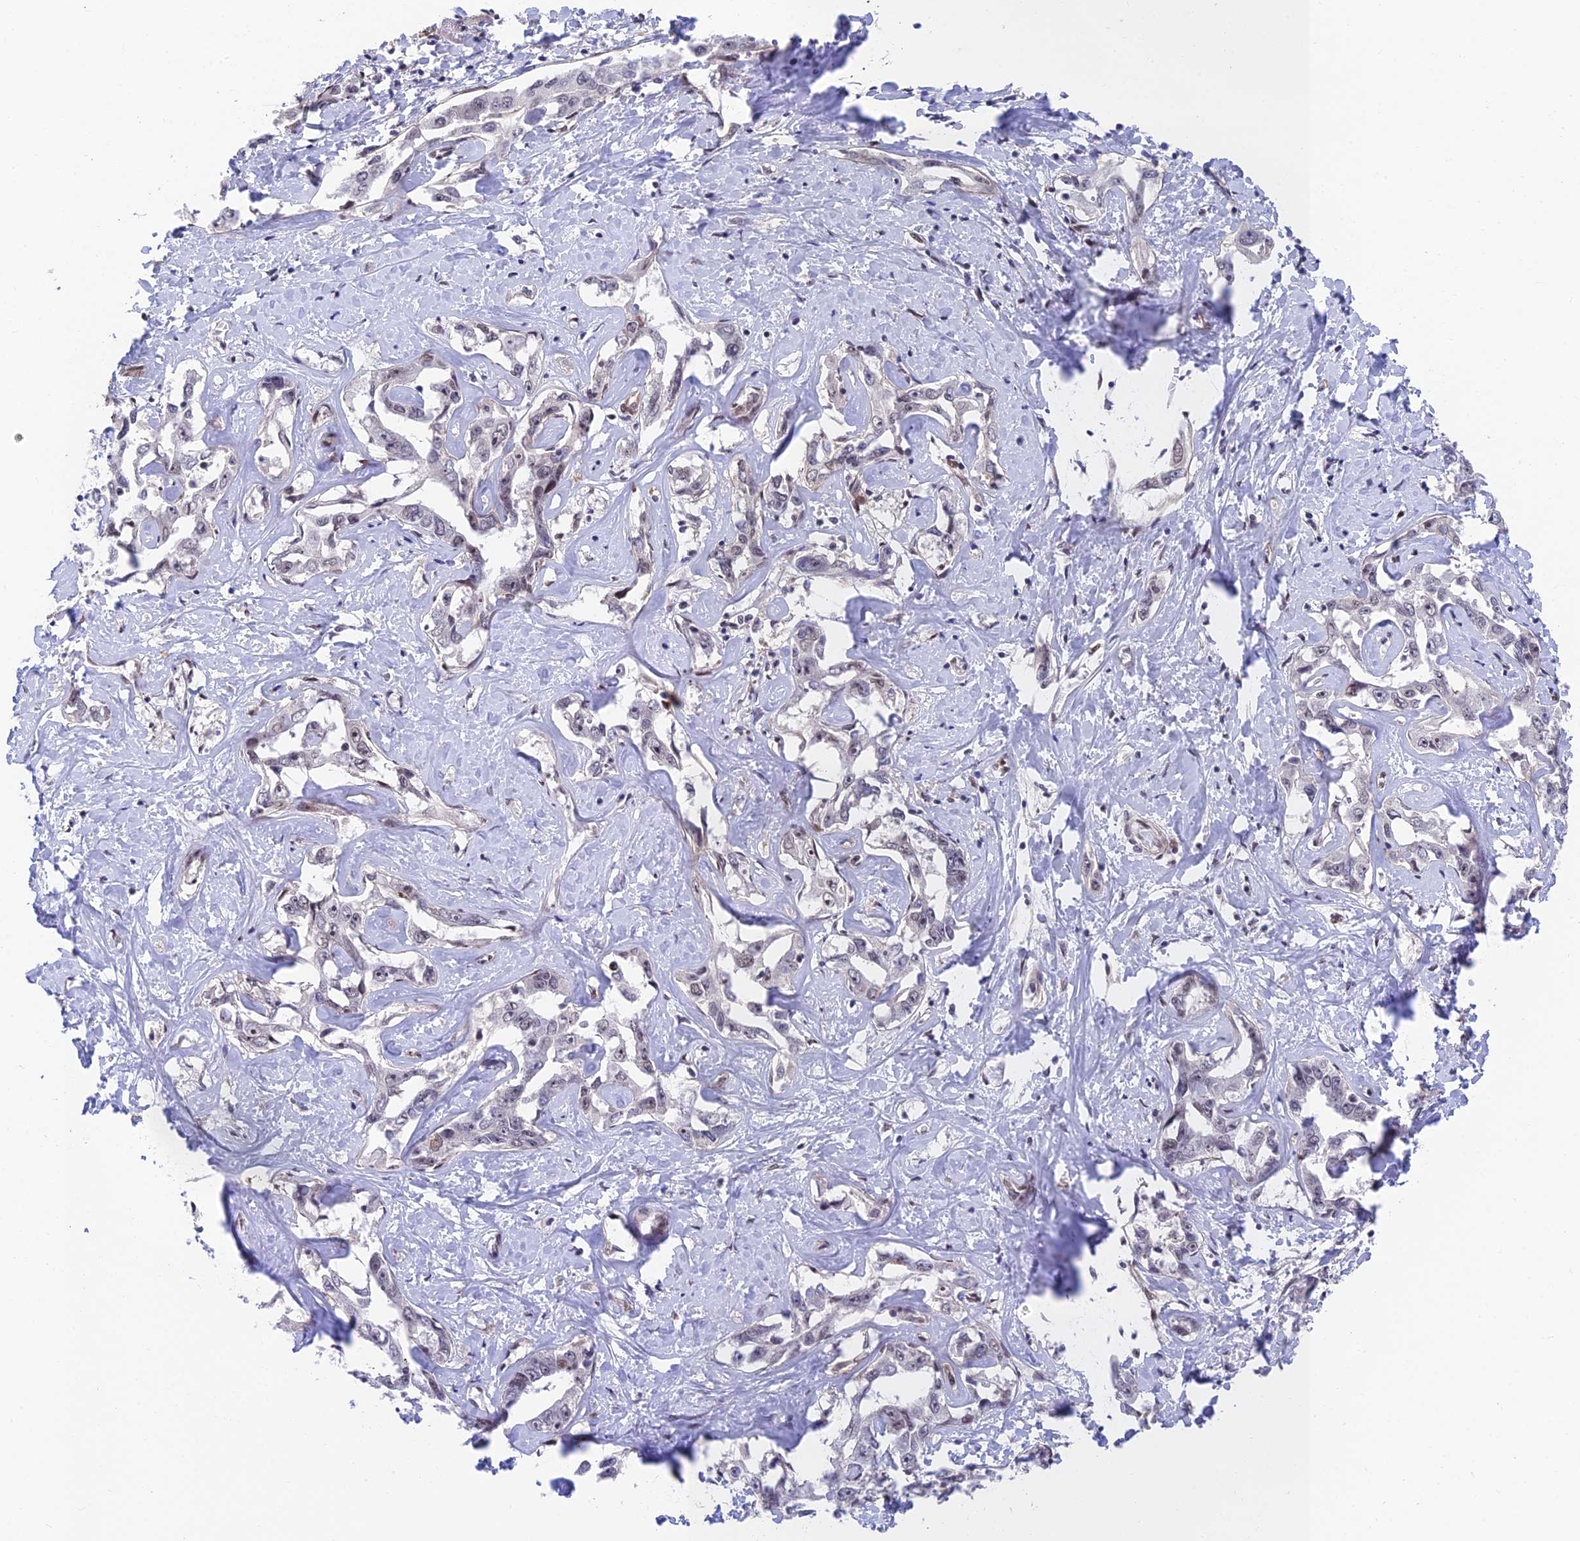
{"staining": {"intensity": "weak", "quantity": "25%-75%", "location": "nuclear"}, "tissue": "liver cancer", "cell_type": "Tumor cells", "image_type": "cancer", "snomed": [{"axis": "morphology", "description": "Cholangiocarcinoma"}, {"axis": "topography", "description": "Liver"}], "caption": "Tumor cells demonstrate low levels of weak nuclear positivity in approximately 25%-75% of cells in liver cholangiocarcinoma. (brown staining indicates protein expression, while blue staining denotes nuclei).", "gene": "NSMCE1", "patient": {"sex": "male", "age": 59}}